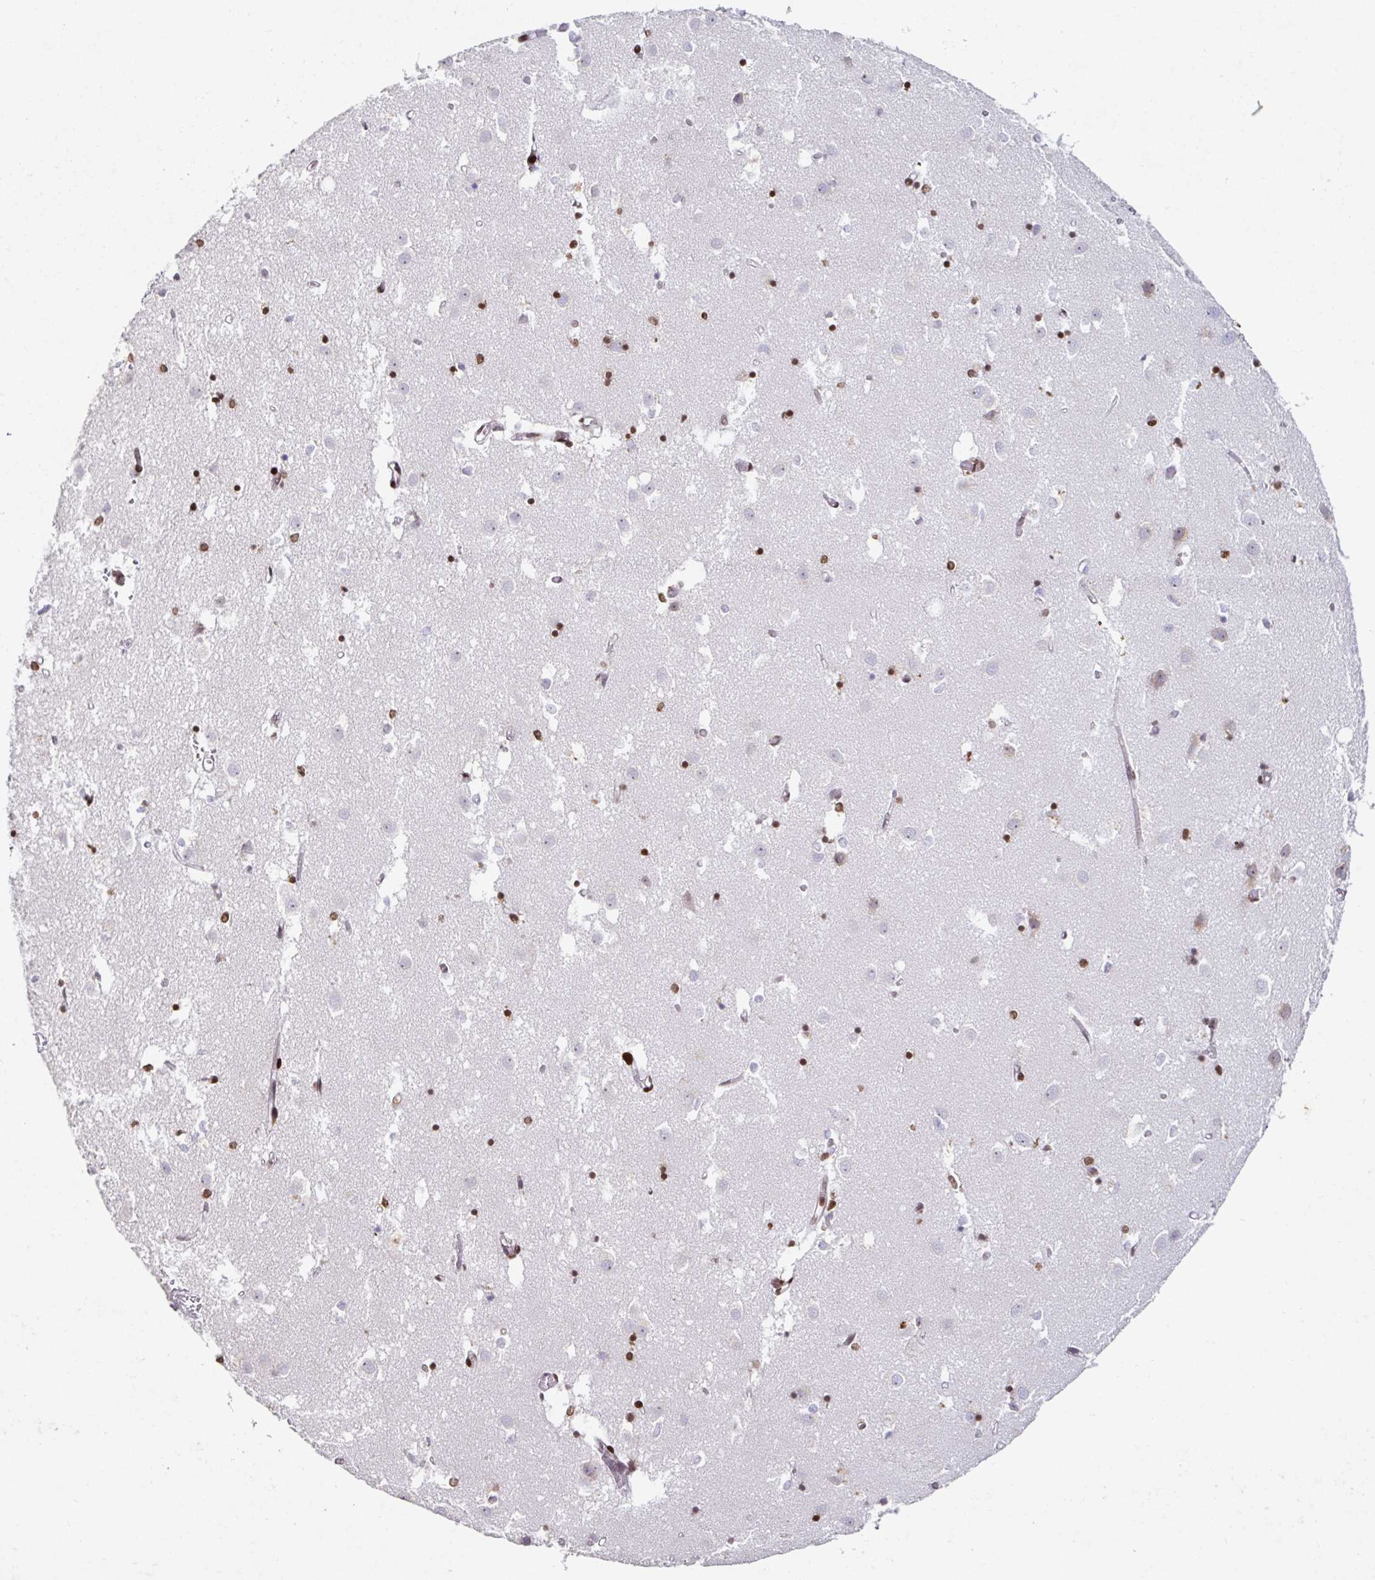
{"staining": {"intensity": "moderate", "quantity": "25%-75%", "location": "nuclear"}, "tissue": "caudate", "cell_type": "Glial cells", "image_type": "normal", "snomed": [{"axis": "morphology", "description": "Normal tissue, NOS"}, {"axis": "topography", "description": "Lateral ventricle wall"}], "caption": "A high-resolution photomicrograph shows immunohistochemistry (IHC) staining of benign caudate, which reveals moderate nuclear staining in about 25%-75% of glial cells.", "gene": "C19orf53", "patient": {"sex": "male", "age": 70}}